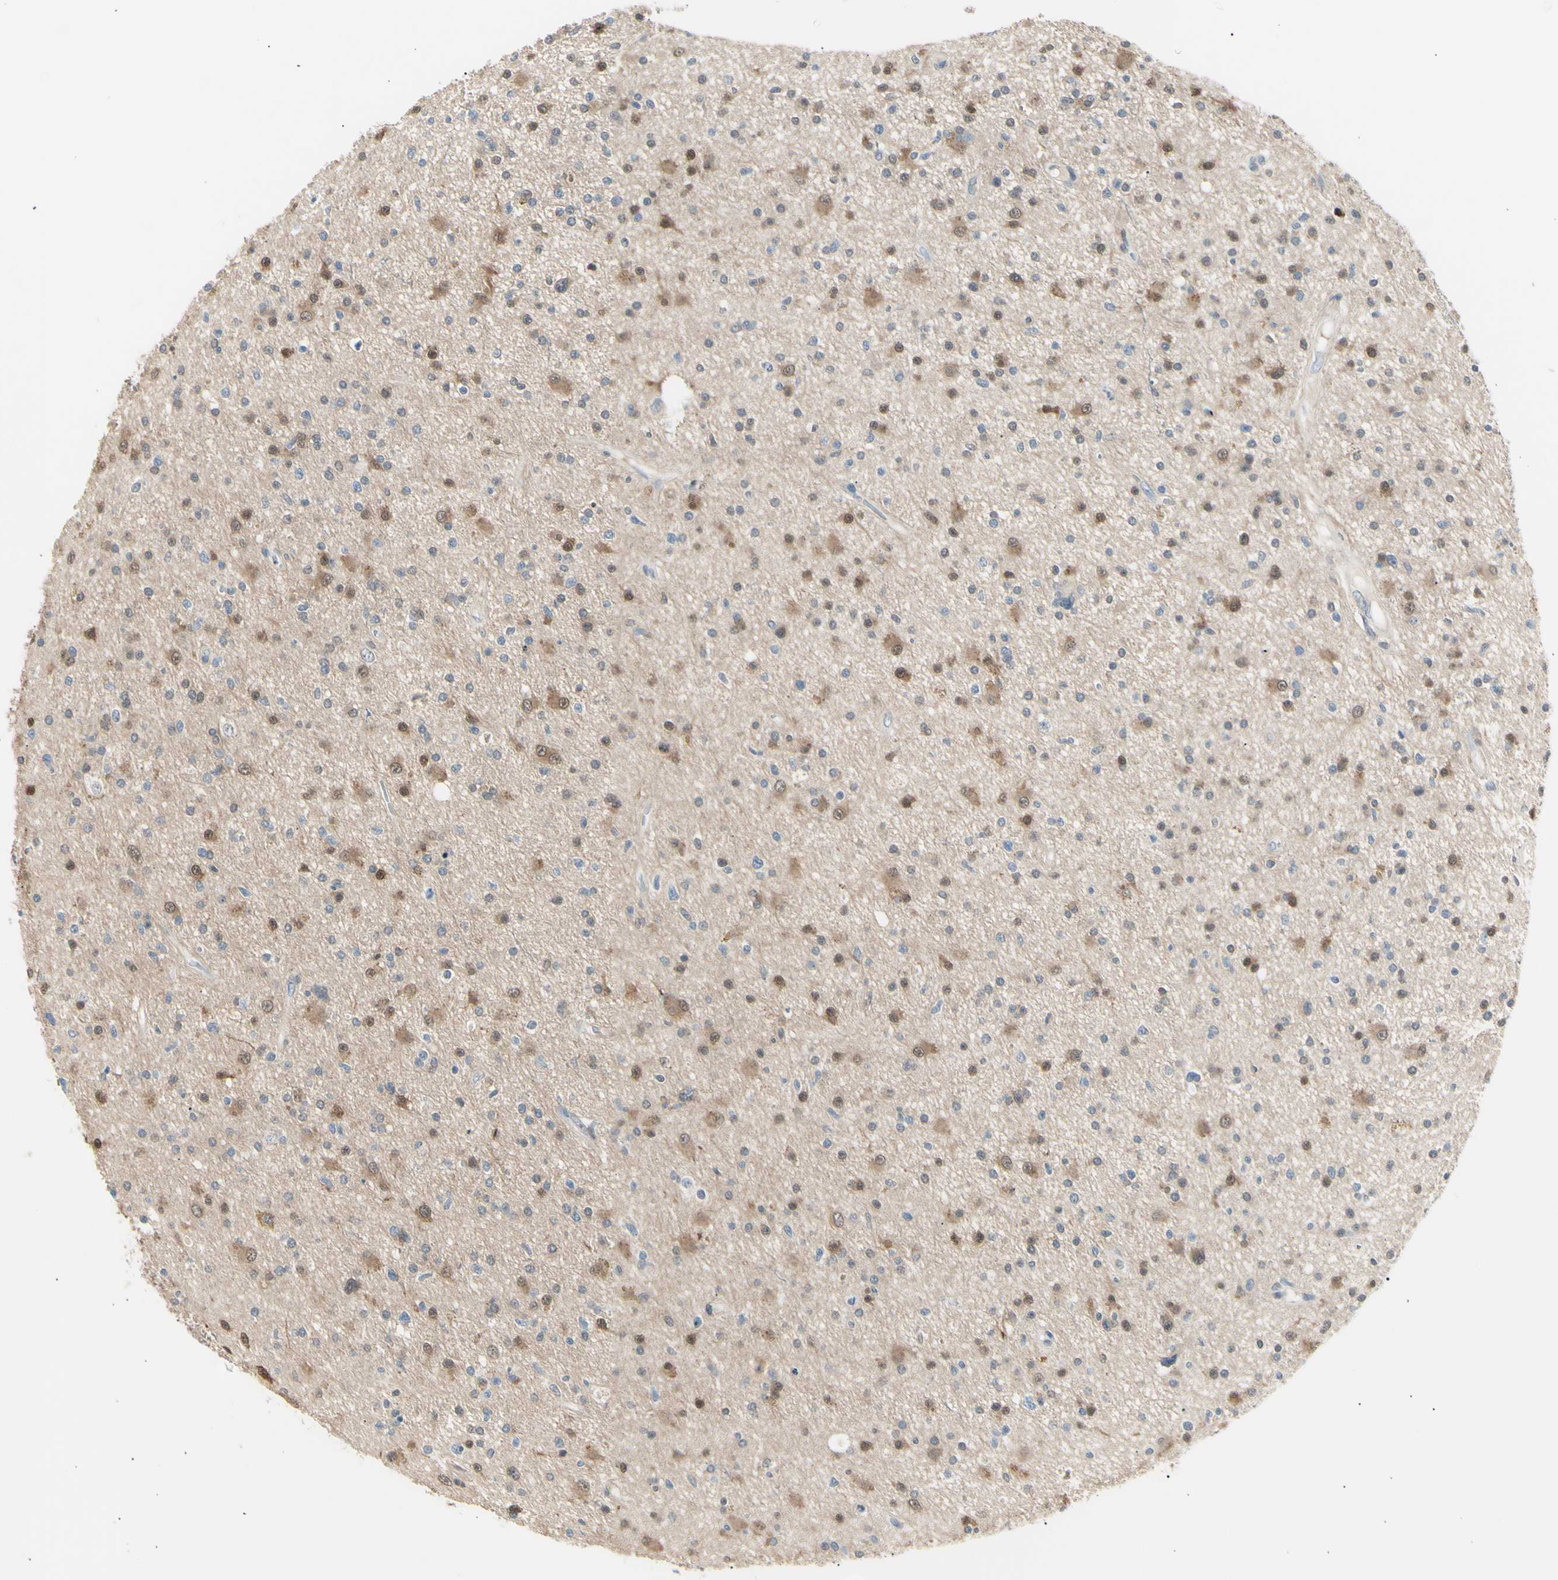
{"staining": {"intensity": "weak", "quantity": "25%-75%", "location": "cytoplasmic/membranous"}, "tissue": "glioma", "cell_type": "Tumor cells", "image_type": "cancer", "snomed": [{"axis": "morphology", "description": "Glioma, malignant, High grade"}, {"axis": "topography", "description": "Brain"}], "caption": "This photomicrograph demonstrates IHC staining of human high-grade glioma (malignant), with low weak cytoplasmic/membranous positivity in approximately 25%-75% of tumor cells.", "gene": "LHPP", "patient": {"sex": "male", "age": 33}}